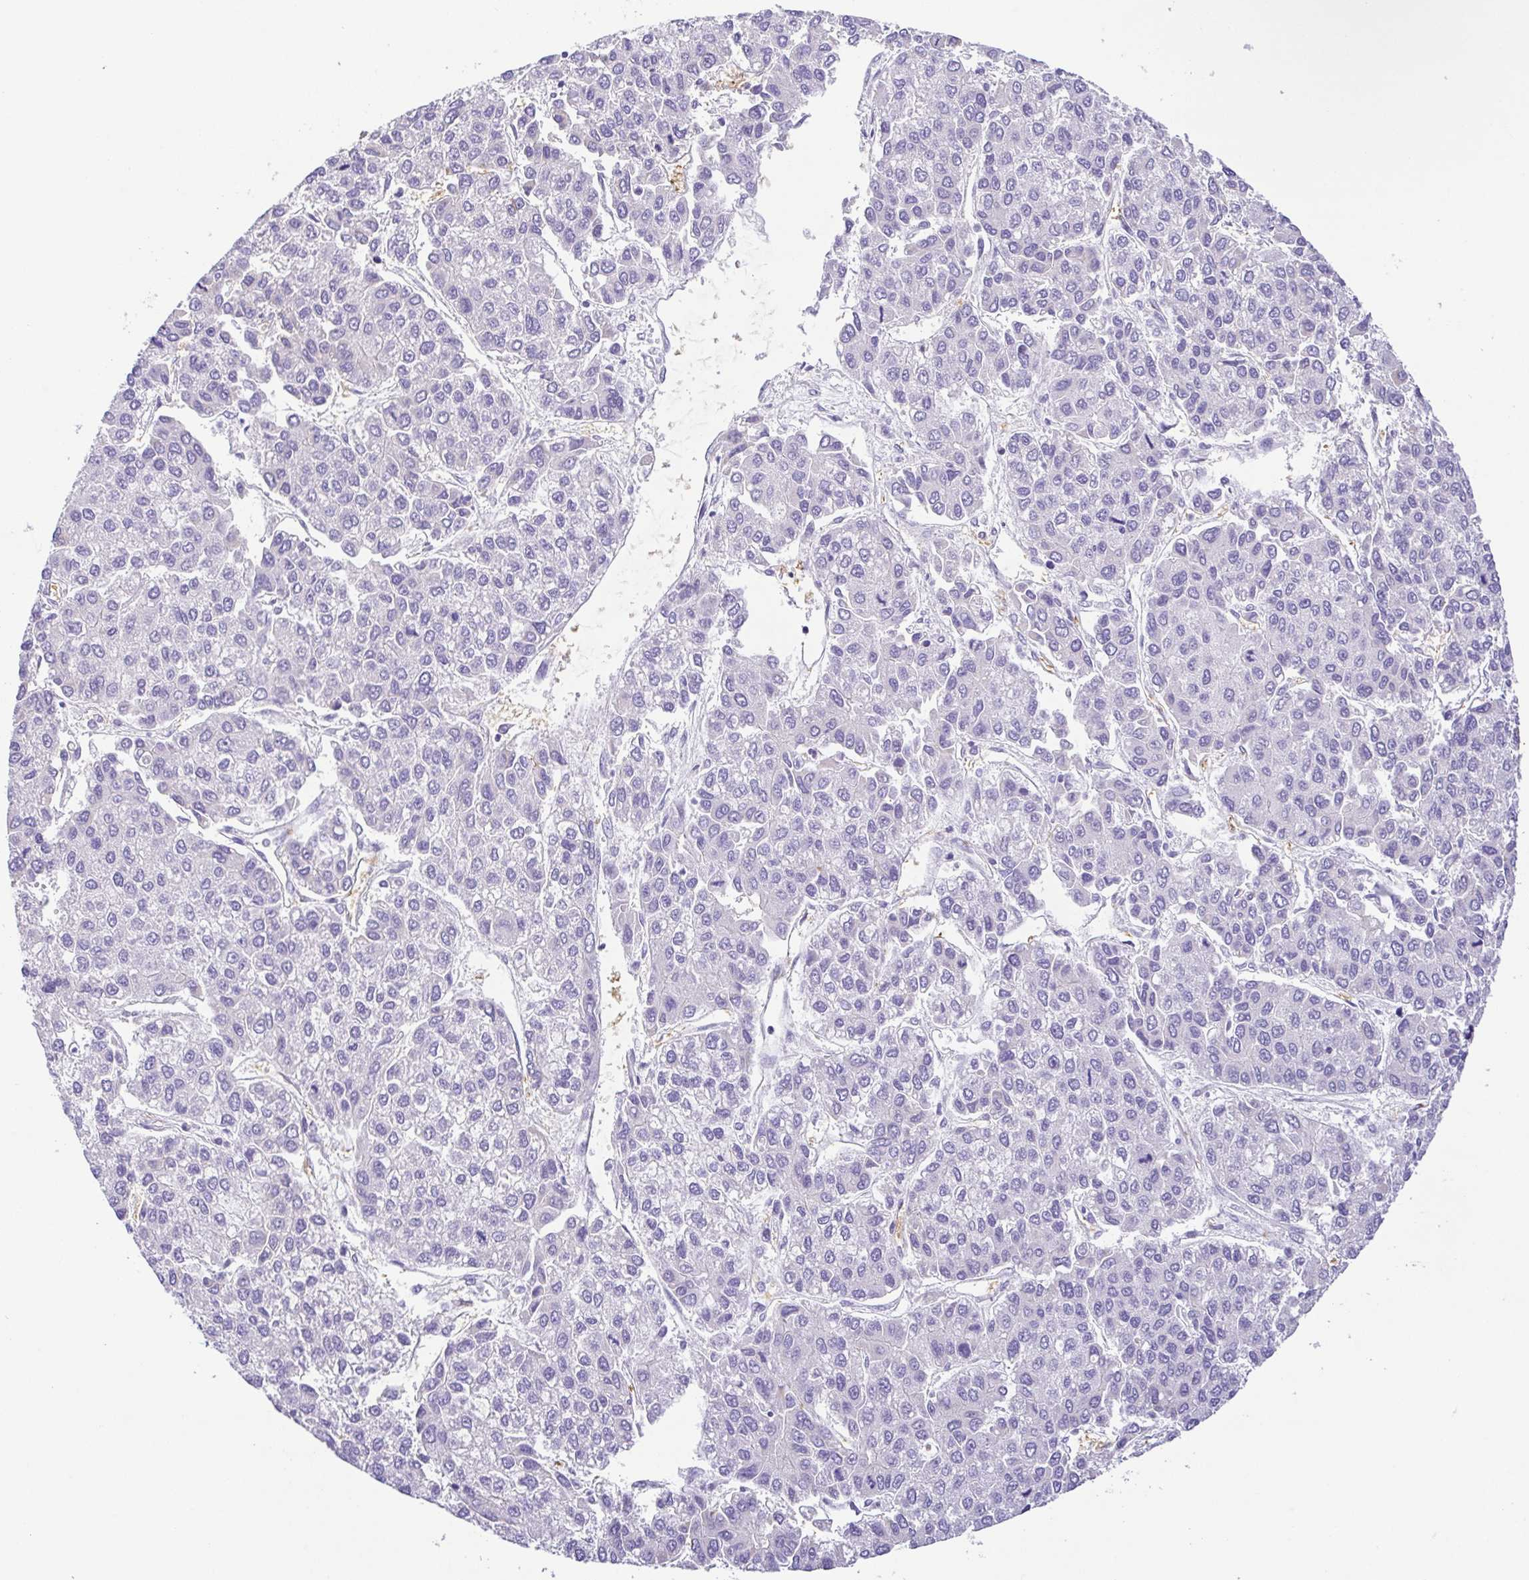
{"staining": {"intensity": "negative", "quantity": "none", "location": "none"}, "tissue": "liver cancer", "cell_type": "Tumor cells", "image_type": "cancer", "snomed": [{"axis": "morphology", "description": "Carcinoma, Hepatocellular, NOS"}, {"axis": "topography", "description": "Liver"}], "caption": "Liver cancer was stained to show a protein in brown. There is no significant staining in tumor cells.", "gene": "EPB42", "patient": {"sex": "female", "age": 66}}